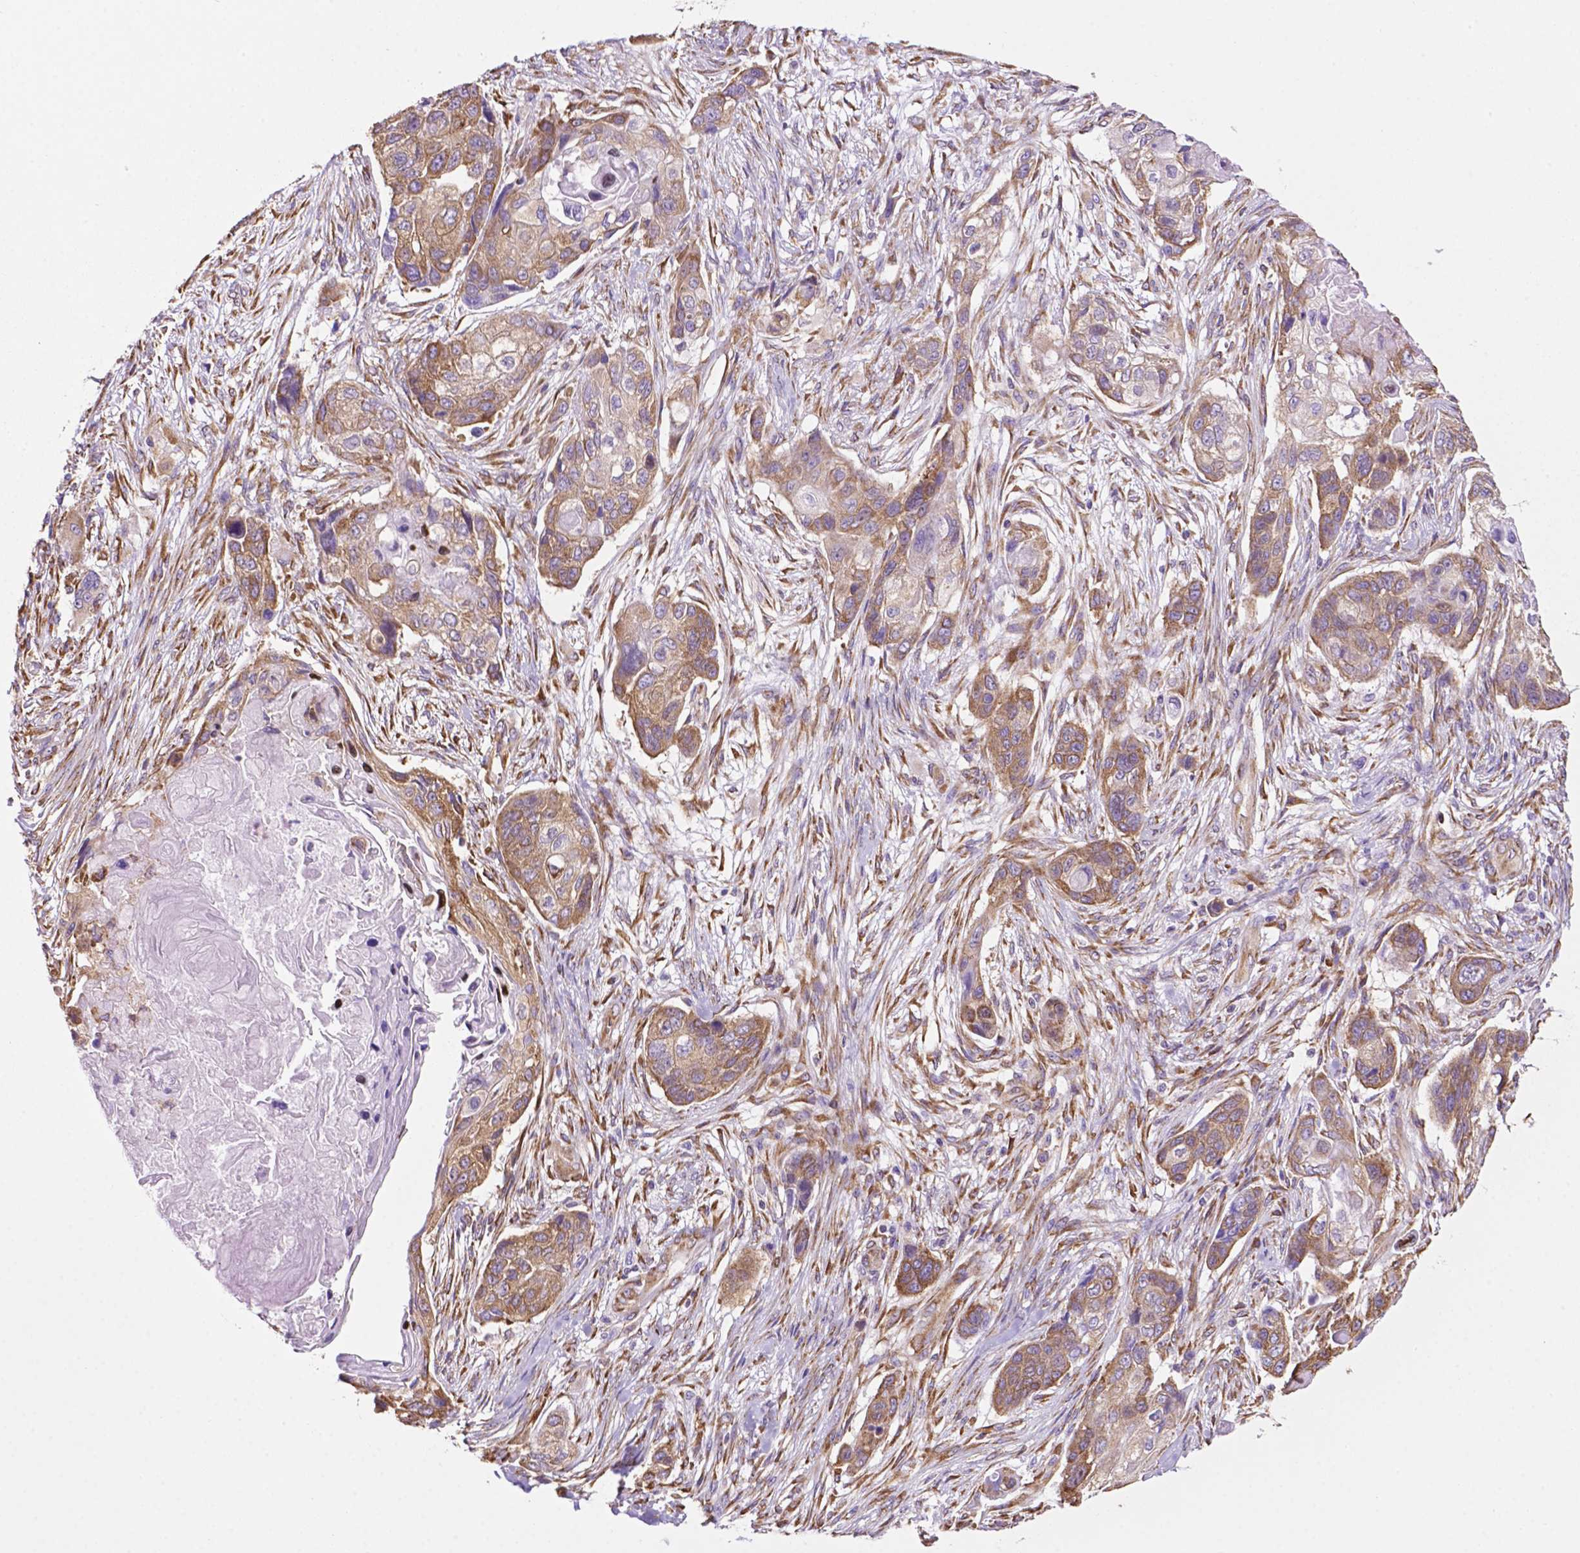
{"staining": {"intensity": "moderate", "quantity": ">75%", "location": "cytoplasmic/membranous"}, "tissue": "lung cancer", "cell_type": "Tumor cells", "image_type": "cancer", "snomed": [{"axis": "morphology", "description": "Squamous cell carcinoma, NOS"}, {"axis": "topography", "description": "Lung"}], "caption": "Immunohistochemical staining of human lung cancer (squamous cell carcinoma) reveals medium levels of moderate cytoplasmic/membranous positivity in approximately >75% of tumor cells.", "gene": "RPL29", "patient": {"sex": "male", "age": 69}}